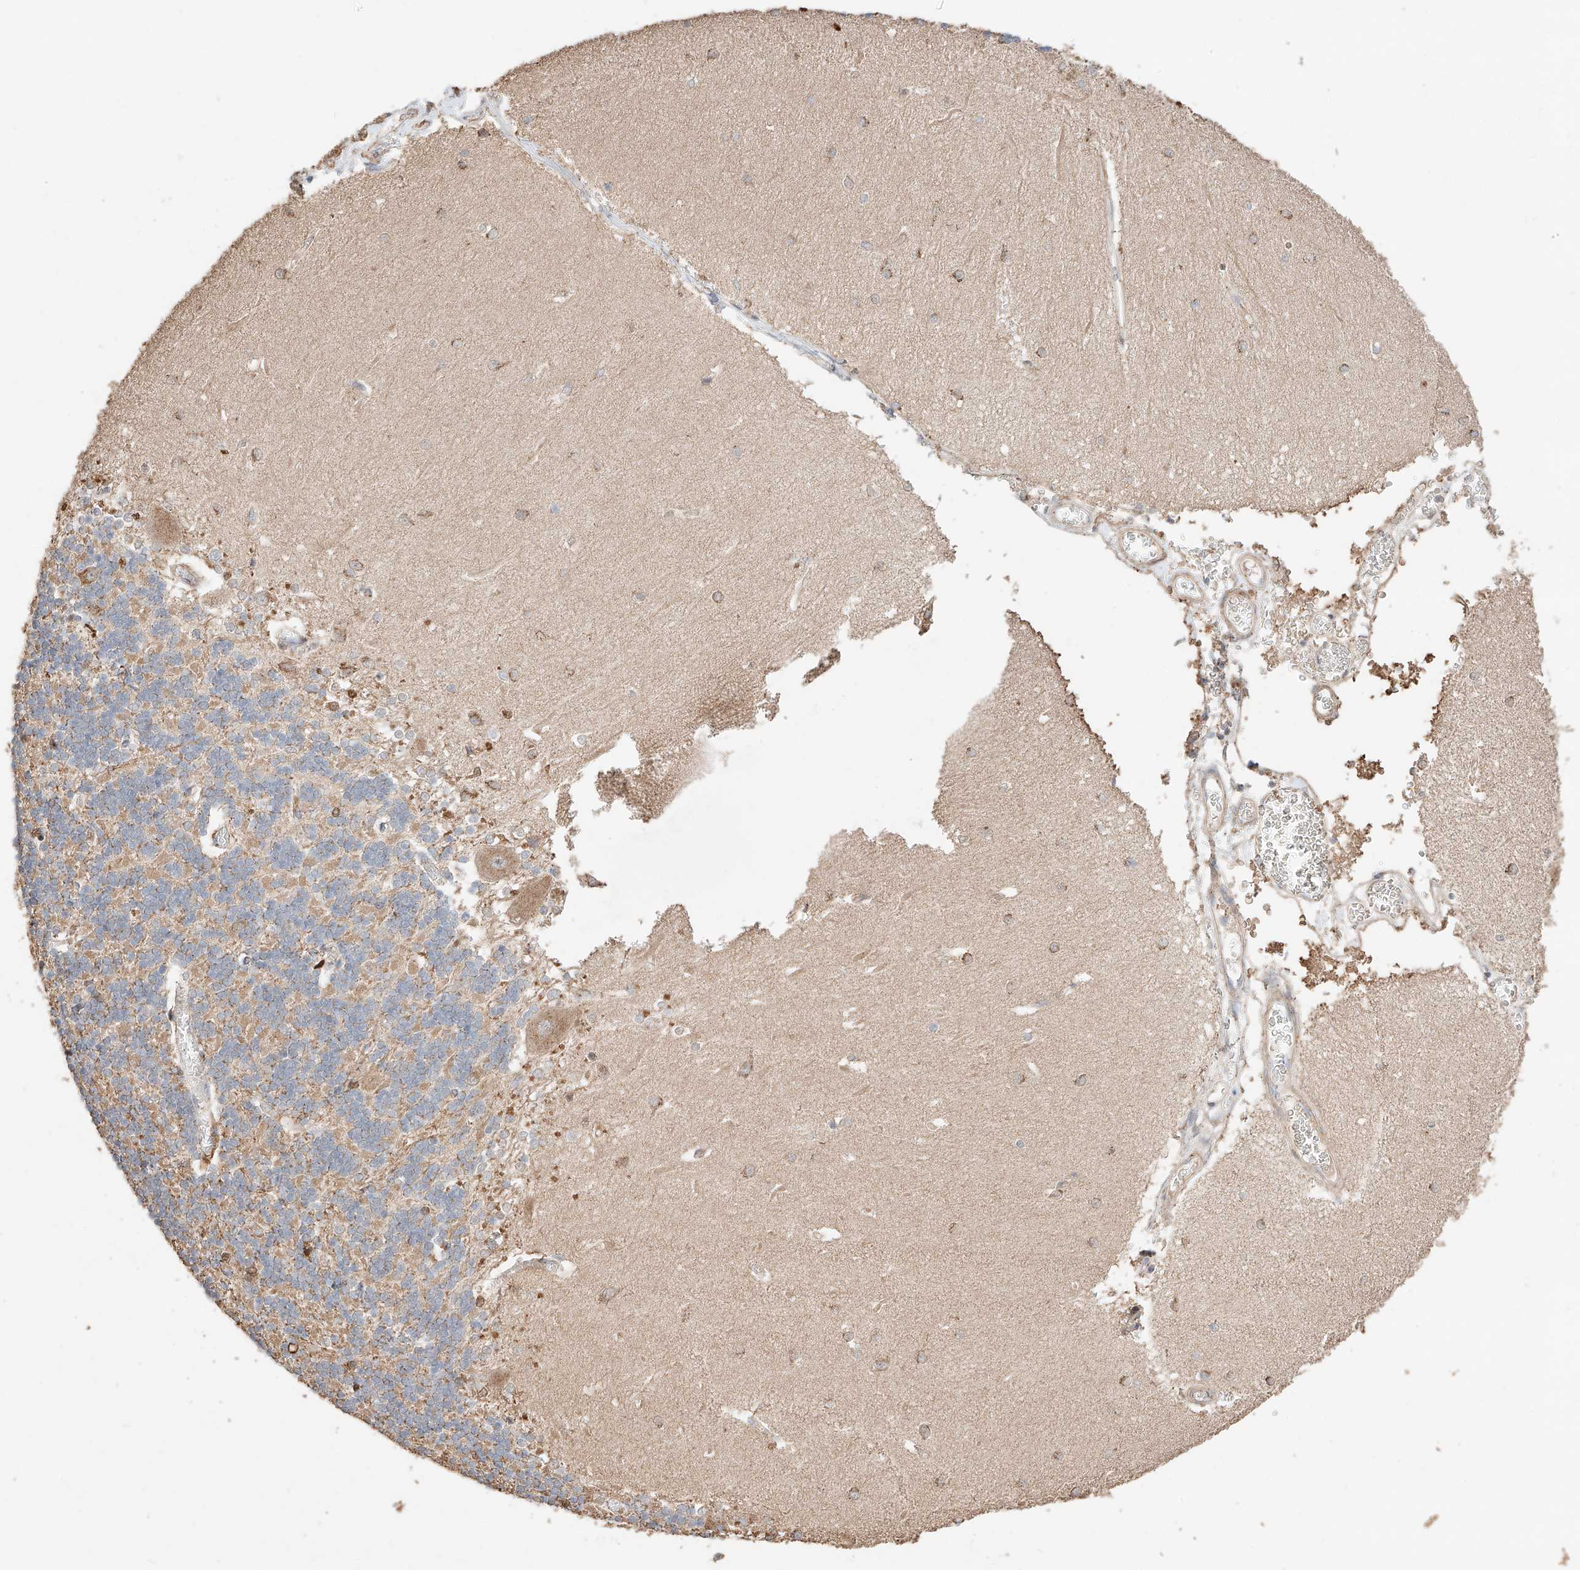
{"staining": {"intensity": "moderate", "quantity": "25%-75%", "location": "cytoplasmic/membranous"}, "tissue": "cerebellum", "cell_type": "Cells in granular layer", "image_type": "normal", "snomed": [{"axis": "morphology", "description": "Normal tissue, NOS"}, {"axis": "topography", "description": "Cerebellum"}], "caption": "Brown immunohistochemical staining in unremarkable cerebellum reveals moderate cytoplasmic/membranous staining in approximately 25%-75% of cells in granular layer.", "gene": "MOSPD1", "patient": {"sex": "male", "age": 37}}